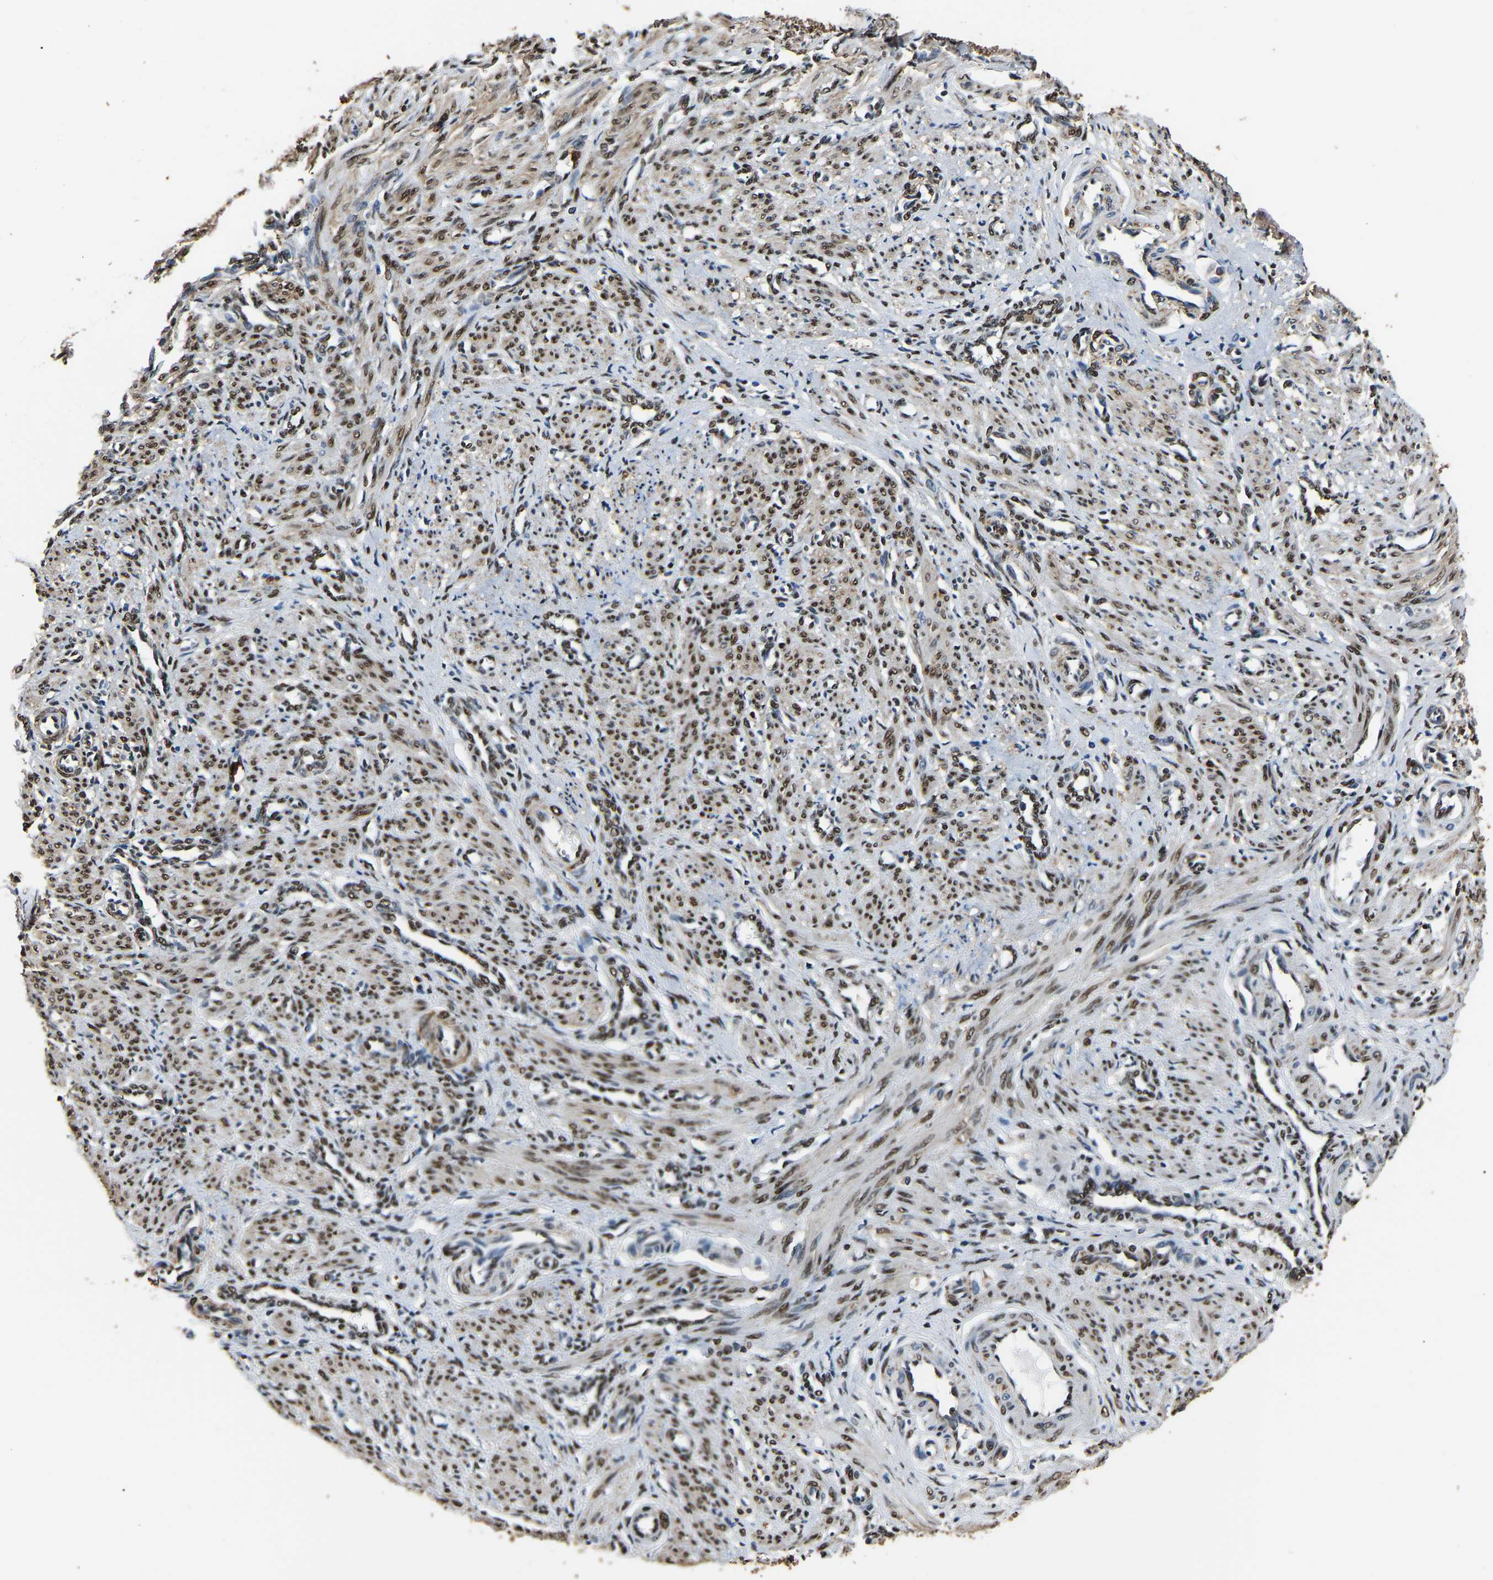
{"staining": {"intensity": "moderate", "quantity": ">75%", "location": "cytoplasmic/membranous,nuclear"}, "tissue": "smooth muscle", "cell_type": "Smooth muscle cells", "image_type": "normal", "snomed": [{"axis": "morphology", "description": "Normal tissue, NOS"}, {"axis": "topography", "description": "Endometrium"}], "caption": "Immunohistochemistry (IHC) image of benign human smooth muscle stained for a protein (brown), which demonstrates medium levels of moderate cytoplasmic/membranous,nuclear staining in approximately >75% of smooth muscle cells.", "gene": "SAFB", "patient": {"sex": "female", "age": 33}}